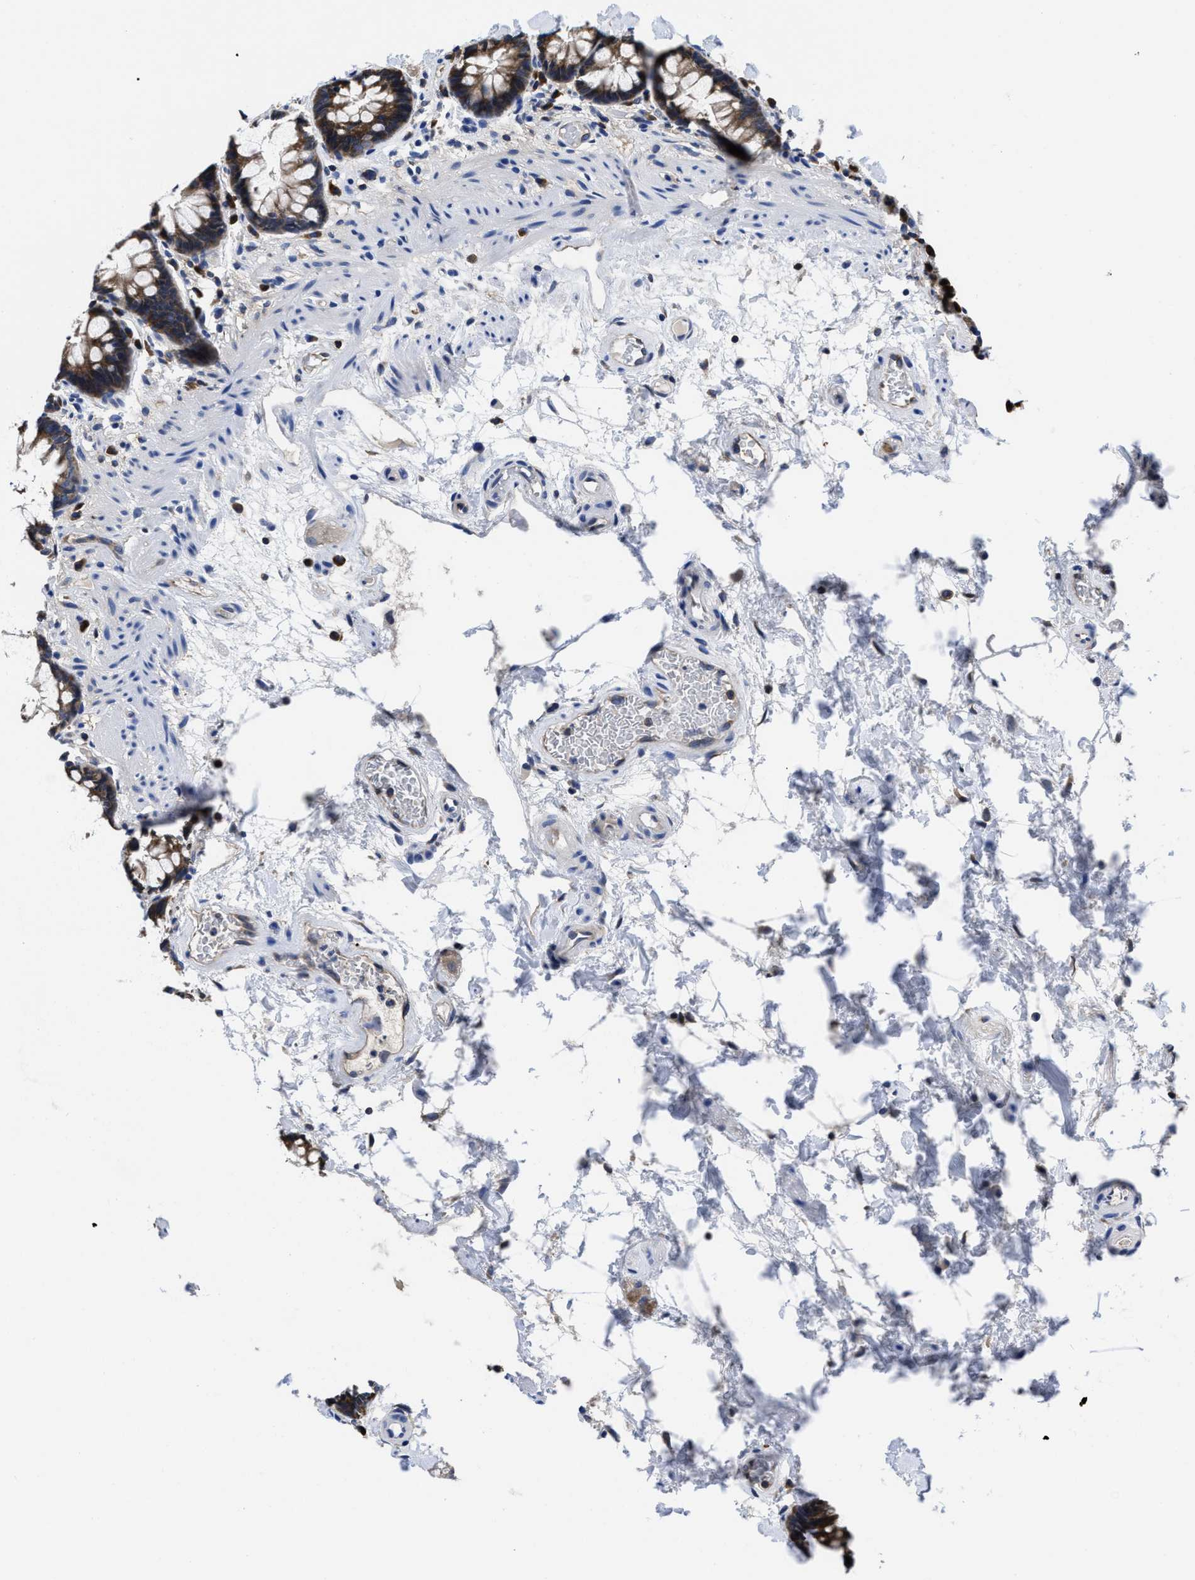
{"staining": {"intensity": "strong", "quantity": ">75%", "location": "cytoplasmic/membranous"}, "tissue": "rectum", "cell_type": "Glandular cells", "image_type": "normal", "snomed": [{"axis": "morphology", "description": "Normal tissue, NOS"}, {"axis": "topography", "description": "Rectum"}], "caption": "Approximately >75% of glandular cells in normal human rectum display strong cytoplasmic/membranous protein staining as visualized by brown immunohistochemical staining.", "gene": "YARS1", "patient": {"sex": "male", "age": 64}}